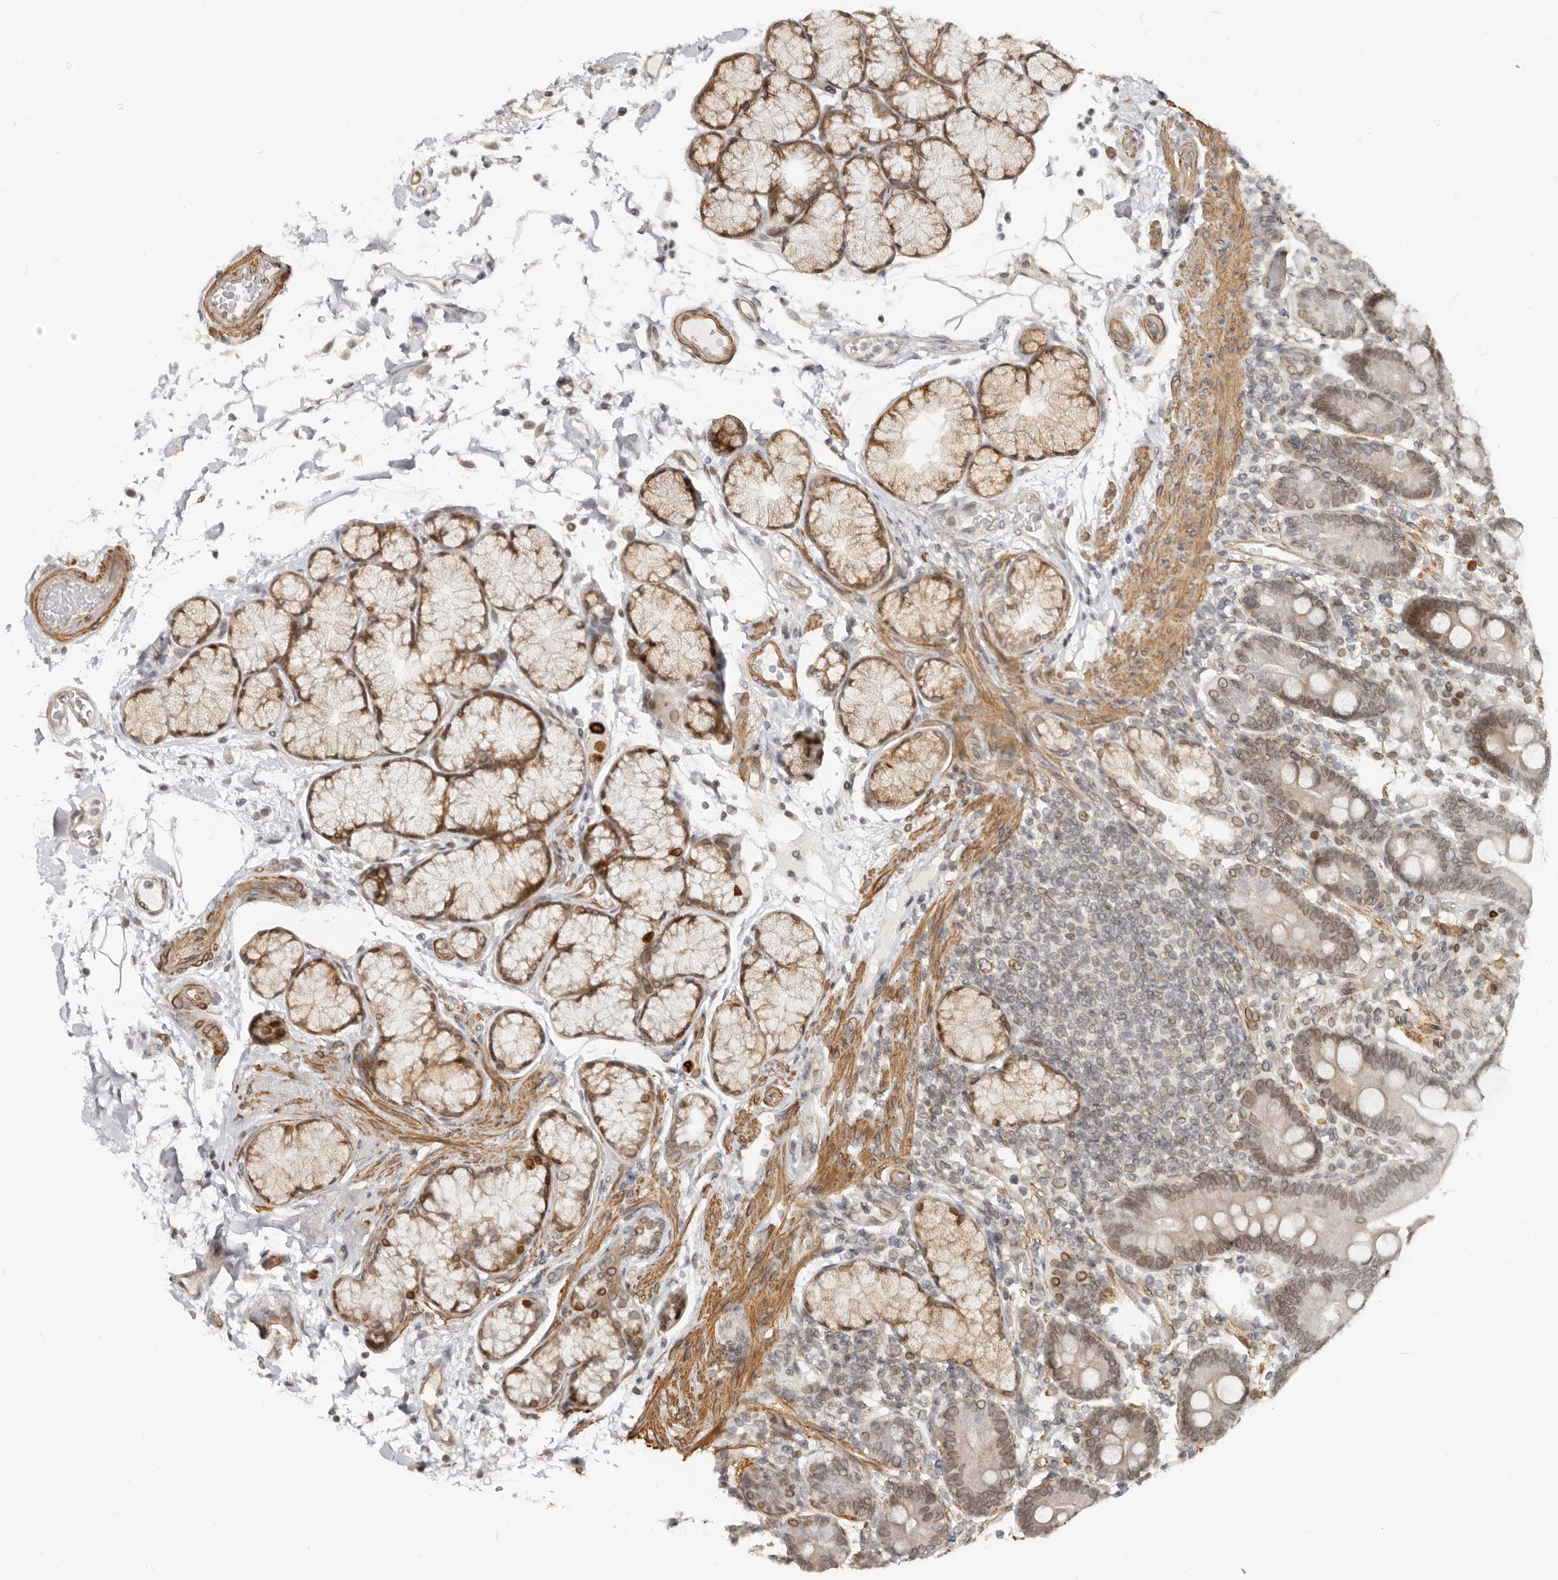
{"staining": {"intensity": "moderate", "quantity": ">75%", "location": "cytoplasmic/membranous,nuclear"}, "tissue": "duodenum", "cell_type": "Glandular cells", "image_type": "normal", "snomed": [{"axis": "morphology", "description": "Normal tissue, NOS"}, {"axis": "topography", "description": "Small intestine, NOS"}], "caption": "Immunohistochemistry photomicrograph of unremarkable human duodenum stained for a protein (brown), which reveals medium levels of moderate cytoplasmic/membranous,nuclear staining in about >75% of glandular cells.", "gene": "NUP153", "patient": {"sex": "female", "age": 71}}